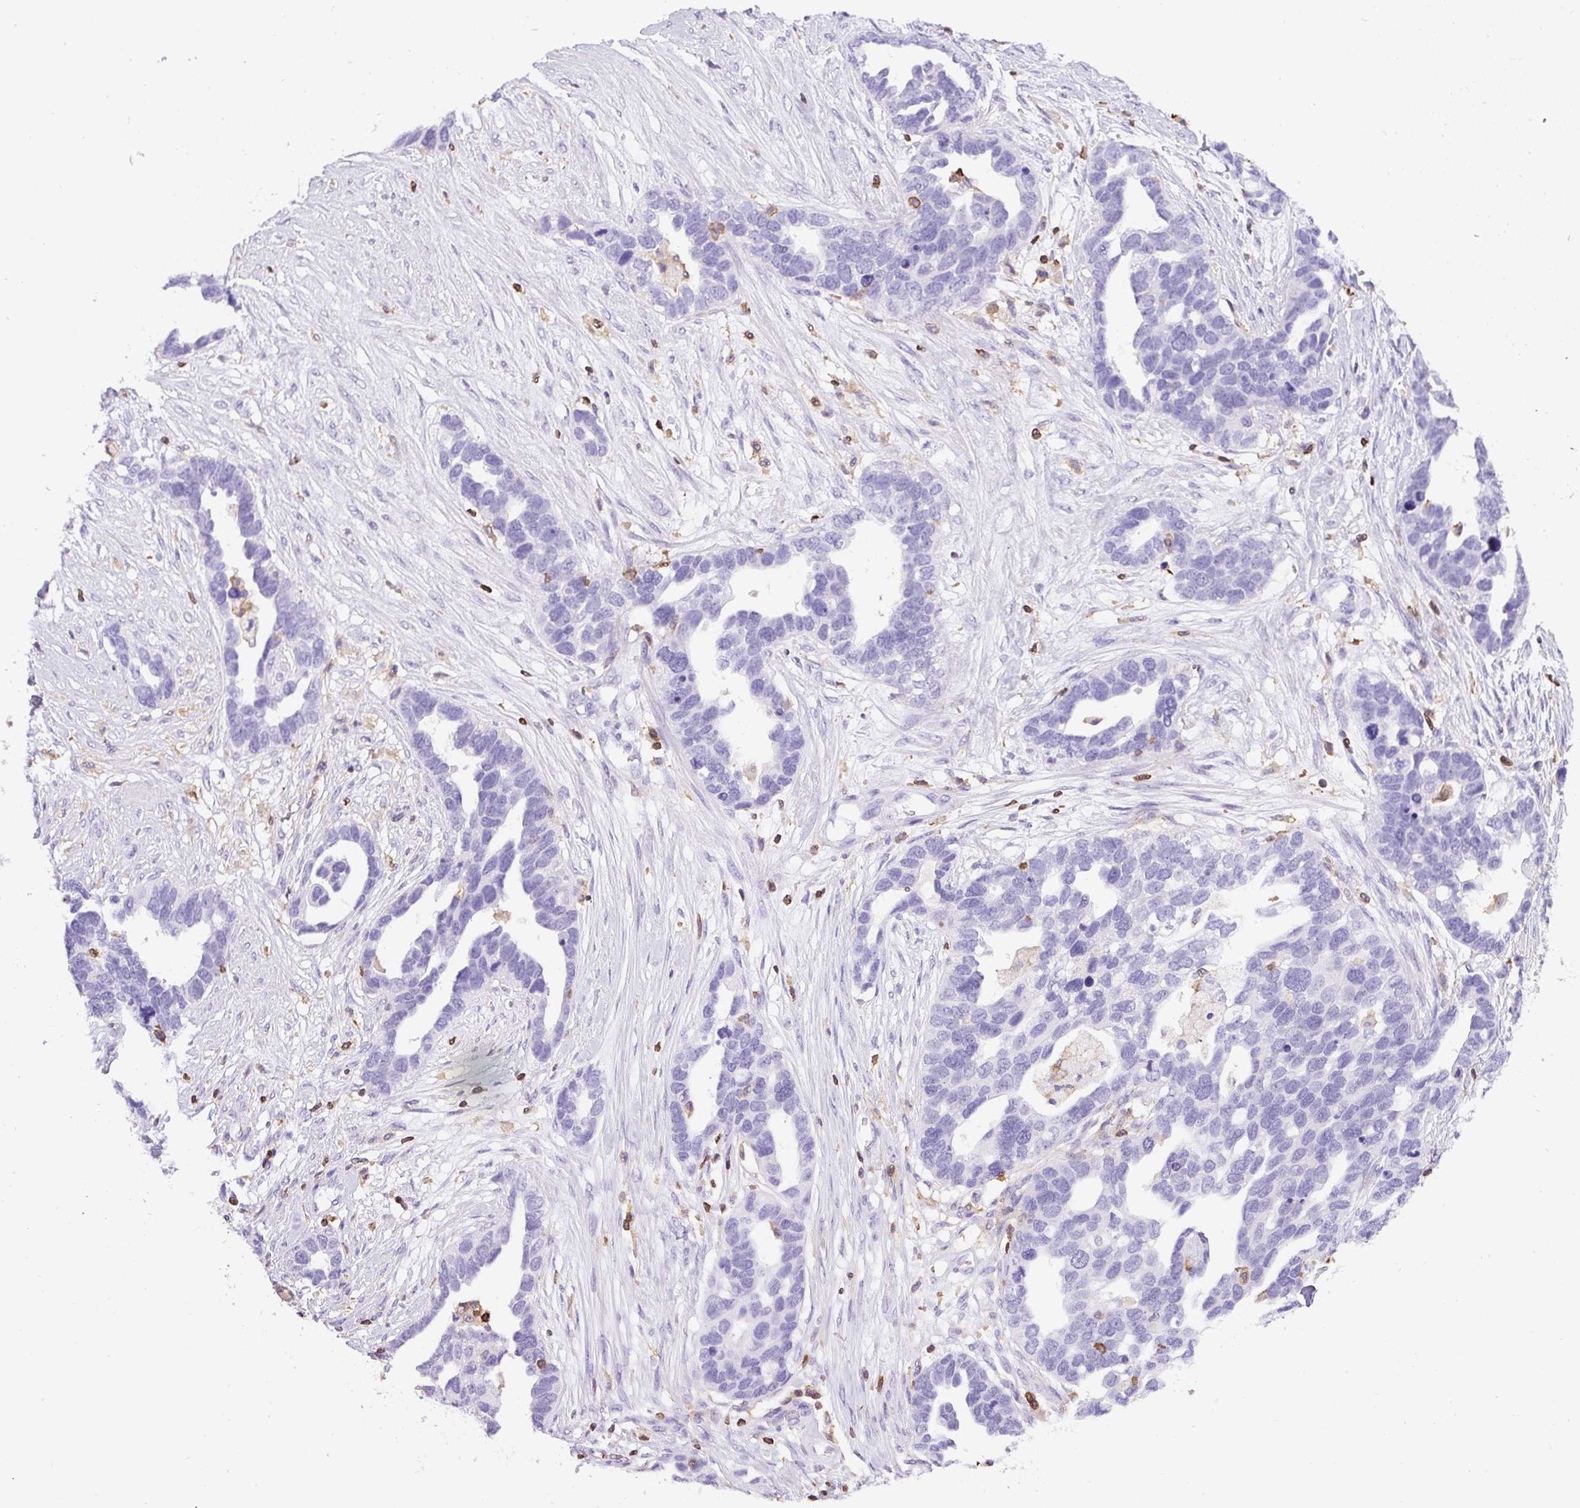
{"staining": {"intensity": "negative", "quantity": "none", "location": "none"}, "tissue": "ovarian cancer", "cell_type": "Tumor cells", "image_type": "cancer", "snomed": [{"axis": "morphology", "description": "Cystadenocarcinoma, serous, NOS"}, {"axis": "topography", "description": "Ovary"}], "caption": "Immunohistochemical staining of human ovarian serous cystadenocarcinoma demonstrates no significant staining in tumor cells.", "gene": "FAM228B", "patient": {"sex": "female", "age": 54}}